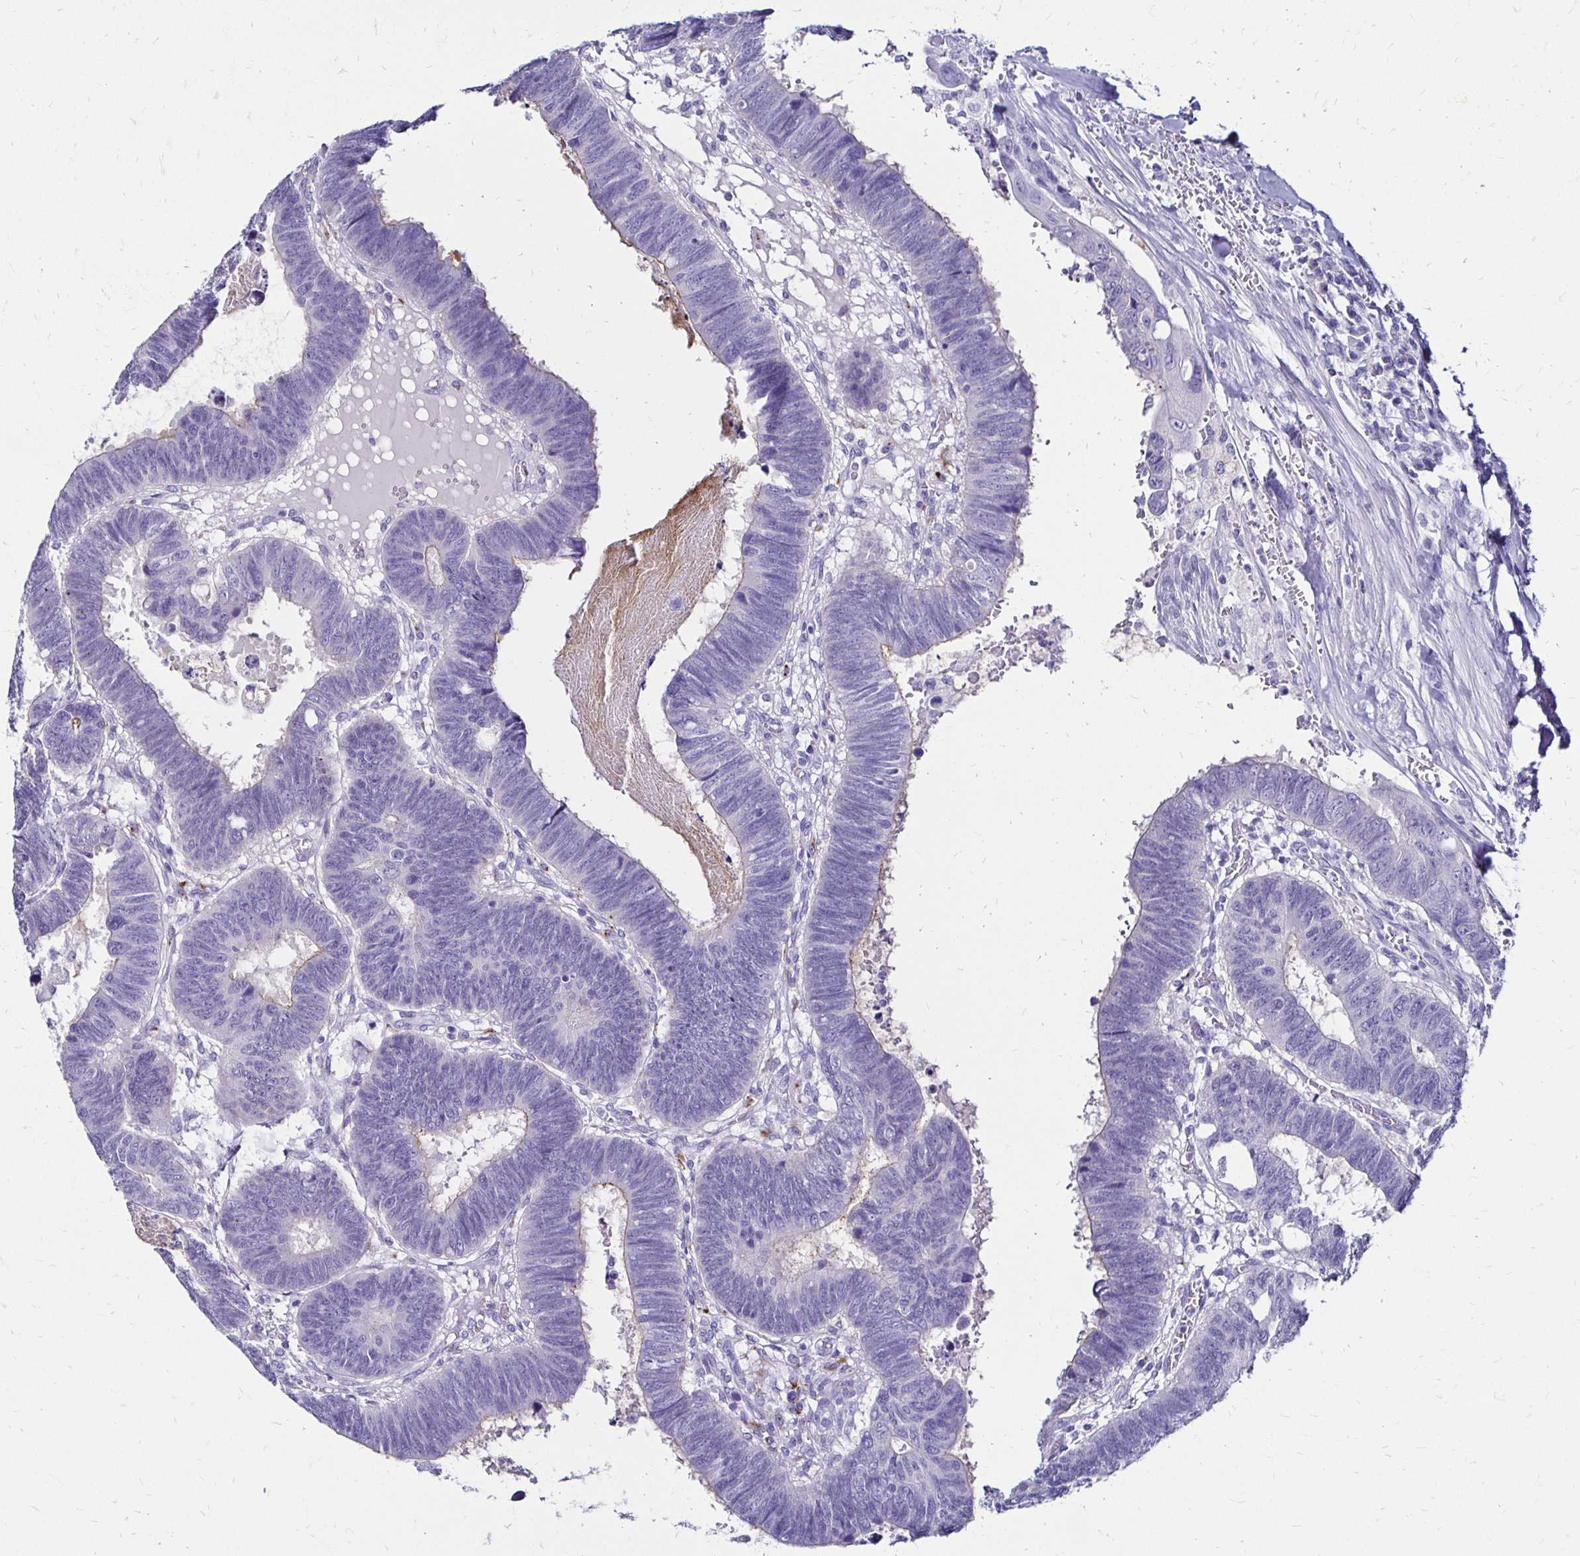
{"staining": {"intensity": "negative", "quantity": "none", "location": "none"}, "tissue": "colorectal cancer", "cell_type": "Tumor cells", "image_type": "cancer", "snomed": [{"axis": "morphology", "description": "Adenocarcinoma, NOS"}, {"axis": "topography", "description": "Colon"}], "caption": "Colorectal cancer (adenocarcinoma) stained for a protein using IHC exhibits no staining tumor cells.", "gene": "KCNT1", "patient": {"sex": "male", "age": 62}}